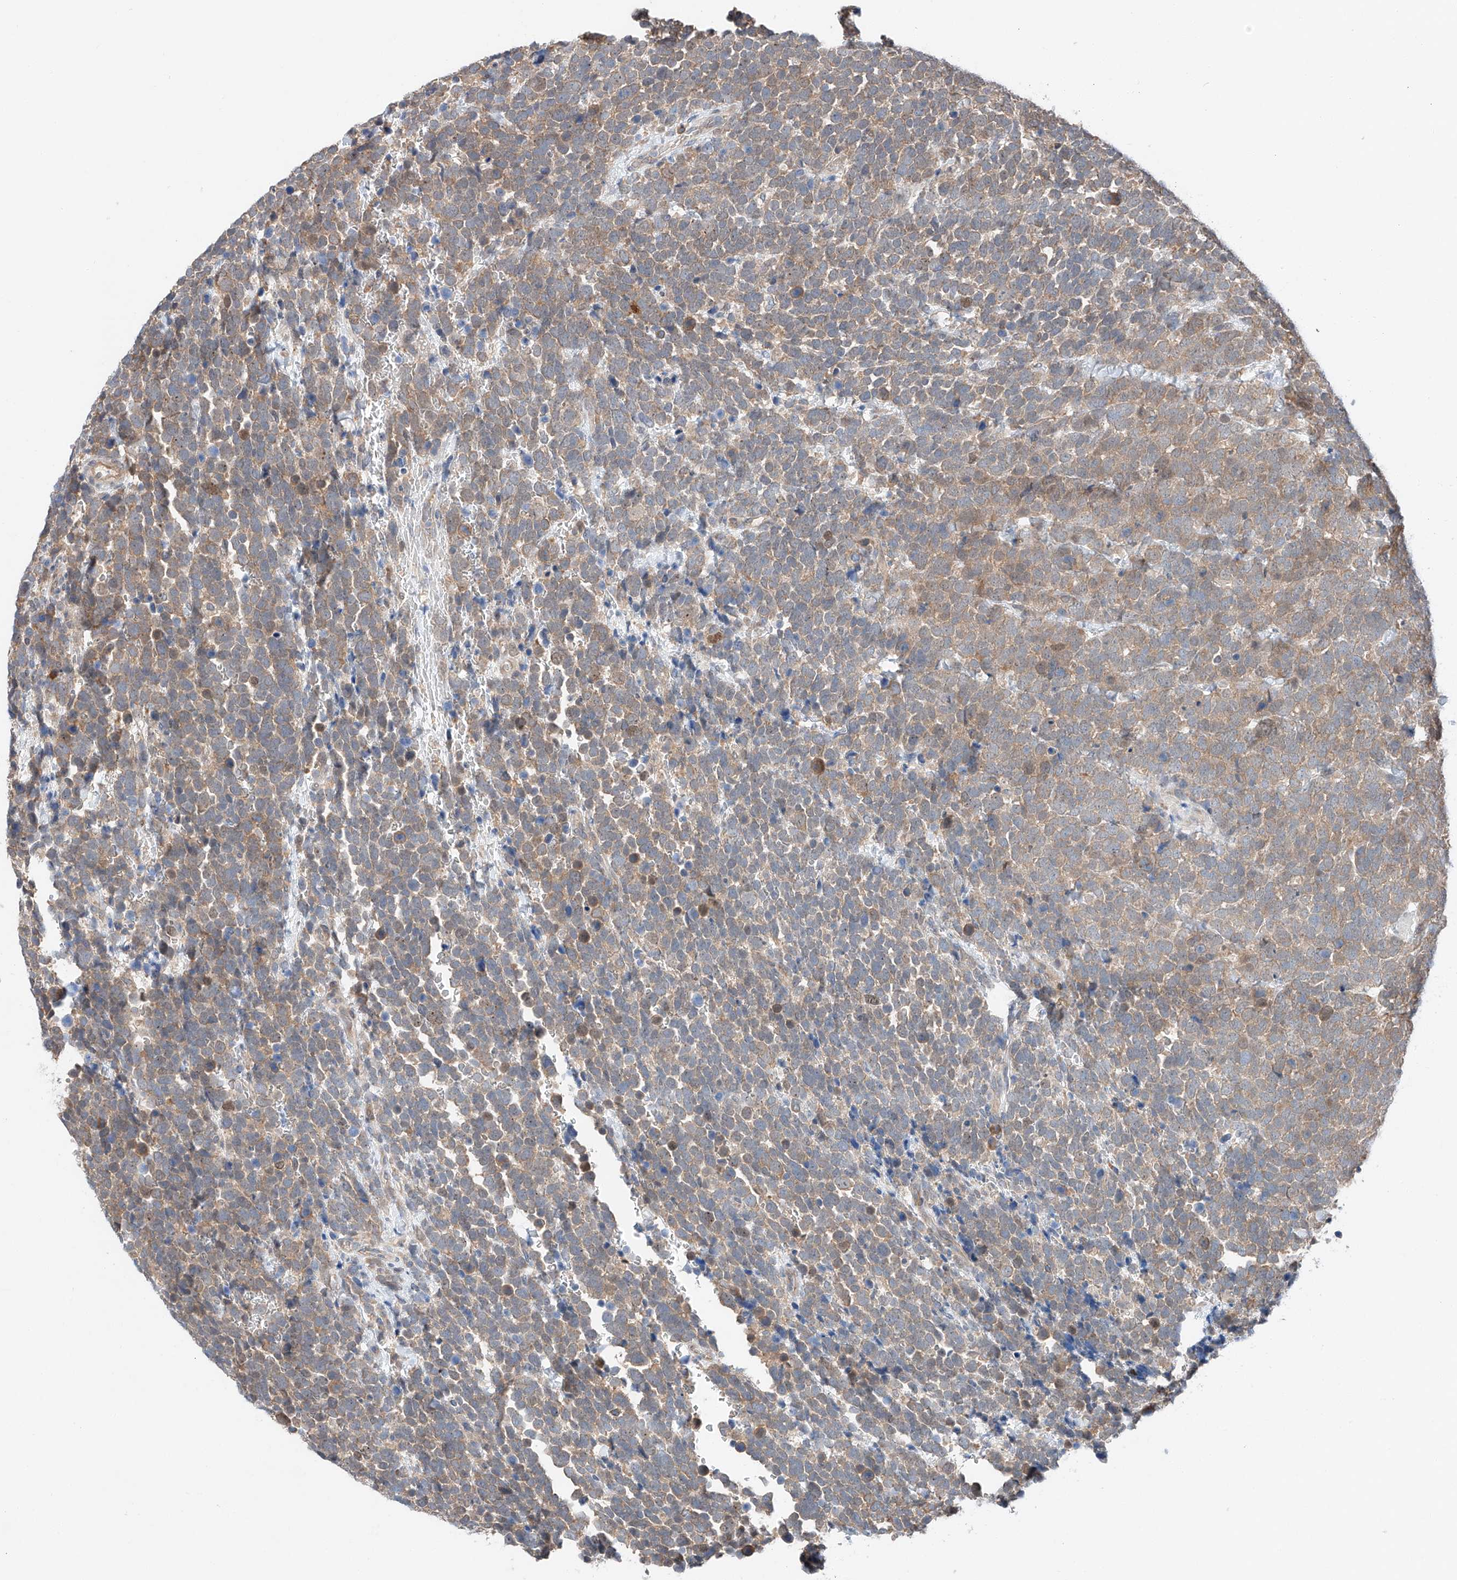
{"staining": {"intensity": "moderate", "quantity": ">75%", "location": "cytoplasmic/membranous"}, "tissue": "urothelial cancer", "cell_type": "Tumor cells", "image_type": "cancer", "snomed": [{"axis": "morphology", "description": "Urothelial carcinoma, High grade"}, {"axis": "topography", "description": "Urinary bladder"}], "caption": "Immunohistochemistry (IHC) (DAB) staining of human urothelial cancer shows moderate cytoplasmic/membranous protein expression in approximately >75% of tumor cells.", "gene": "RUSC1", "patient": {"sex": "female", "age": 82}}